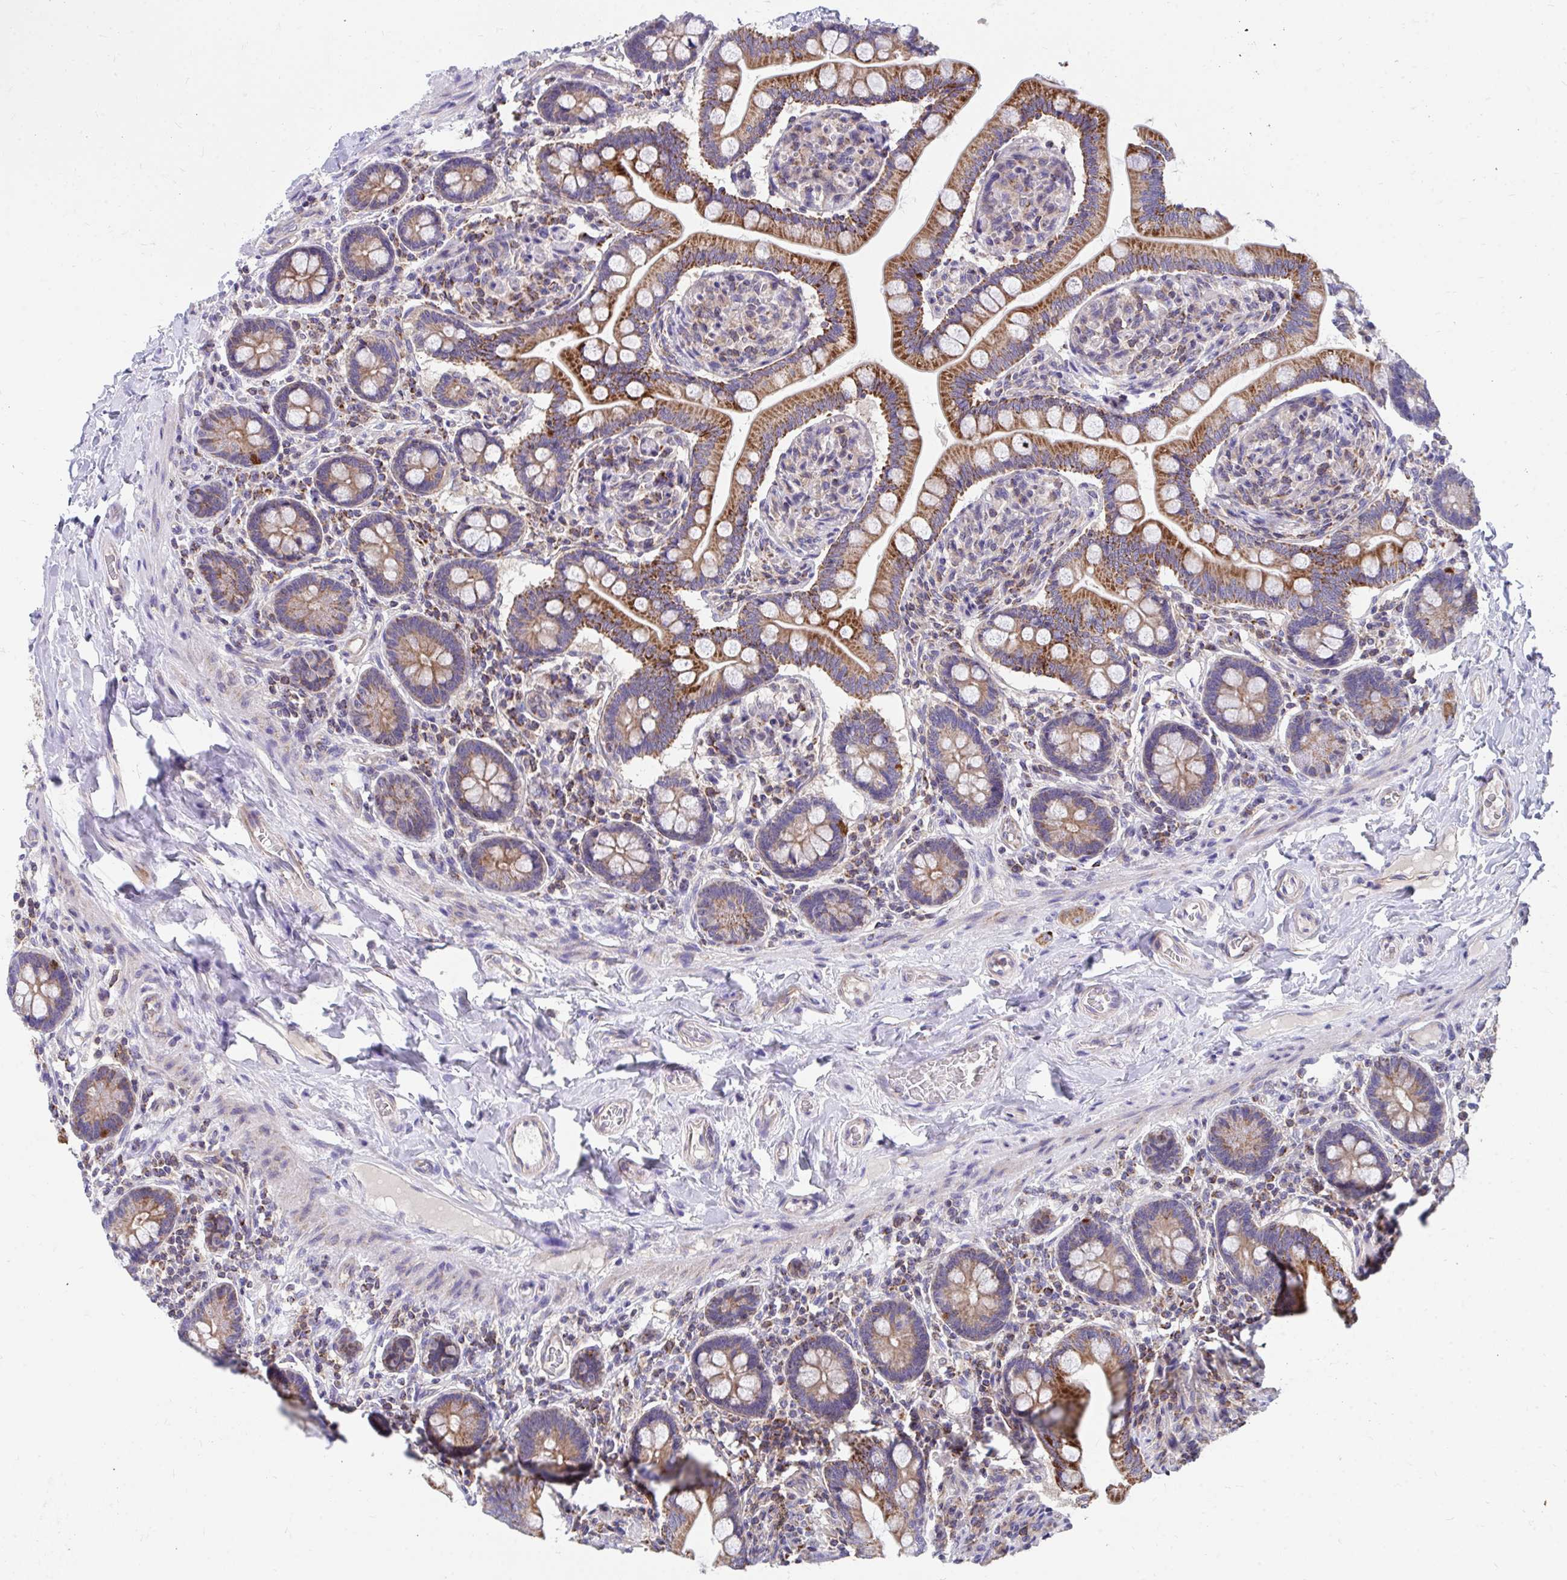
{"staining": {"intensity": "strong", "quantity": ">75%", "location": "cytoplasmic/membranous"}, "tissue": "small intestine", "cell_type": "Glandular cells", "image_type": "normal", "snomed": [{"axis": "morphology", "description": "Normal tissue, NOS"}, {"axis": "topography", "description": "Small intestine"}], "caption": "Strong cytoplasmic/membranous expression for a protein is appreciated in approximately >75% of glandular cells of unremarkable small intestine using immunohistochemistry (IHC).", "gene": "FHIP1B", "patient": {"sex": "female", "age": 64}}